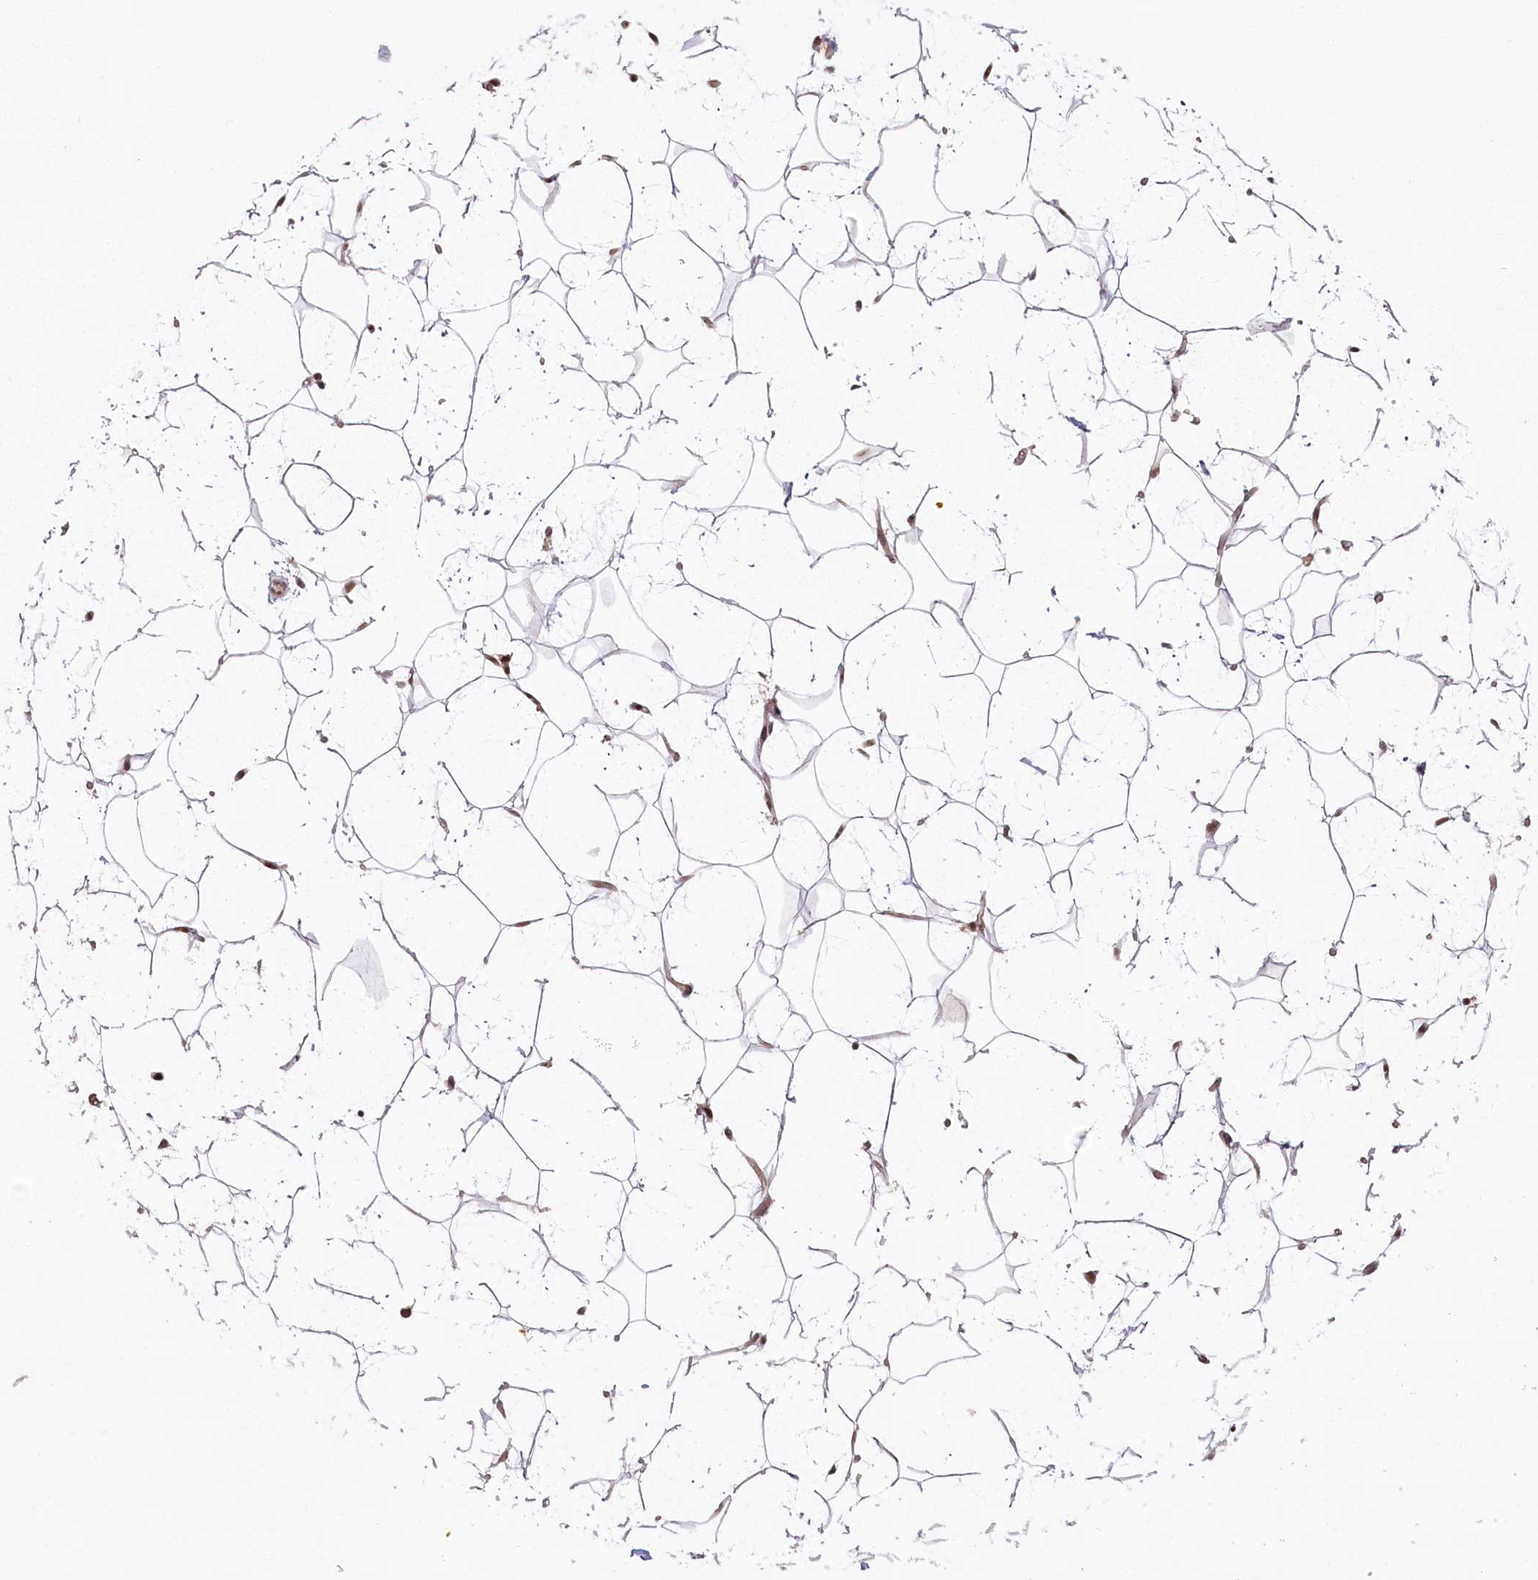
{"staining": {"intensity": "moderate", "quantity": "<25%", "location": "nuclear"}, "tissue": "adipose tissue", "cell_type": "Adipocytes", "image_type": "normal", "snomed": [{"axis": "morphology", "description": "Normal tissue, NOS"}, {"axis": "topography", "description": "Breast"}], "caption": "Immunohistochemistry staining of benign adipose tissue, which demonstrates low levels of moderate nuclear staining in approximately <25% of adipocytes indicating moderate nuclear protein expression. The staining was performed using DAB (brown) for protein detection and nuclei were counterstained in hematoxylin (blue).", "gene": "FAM204A", "patient": {"sex": "female", "age": 26}}